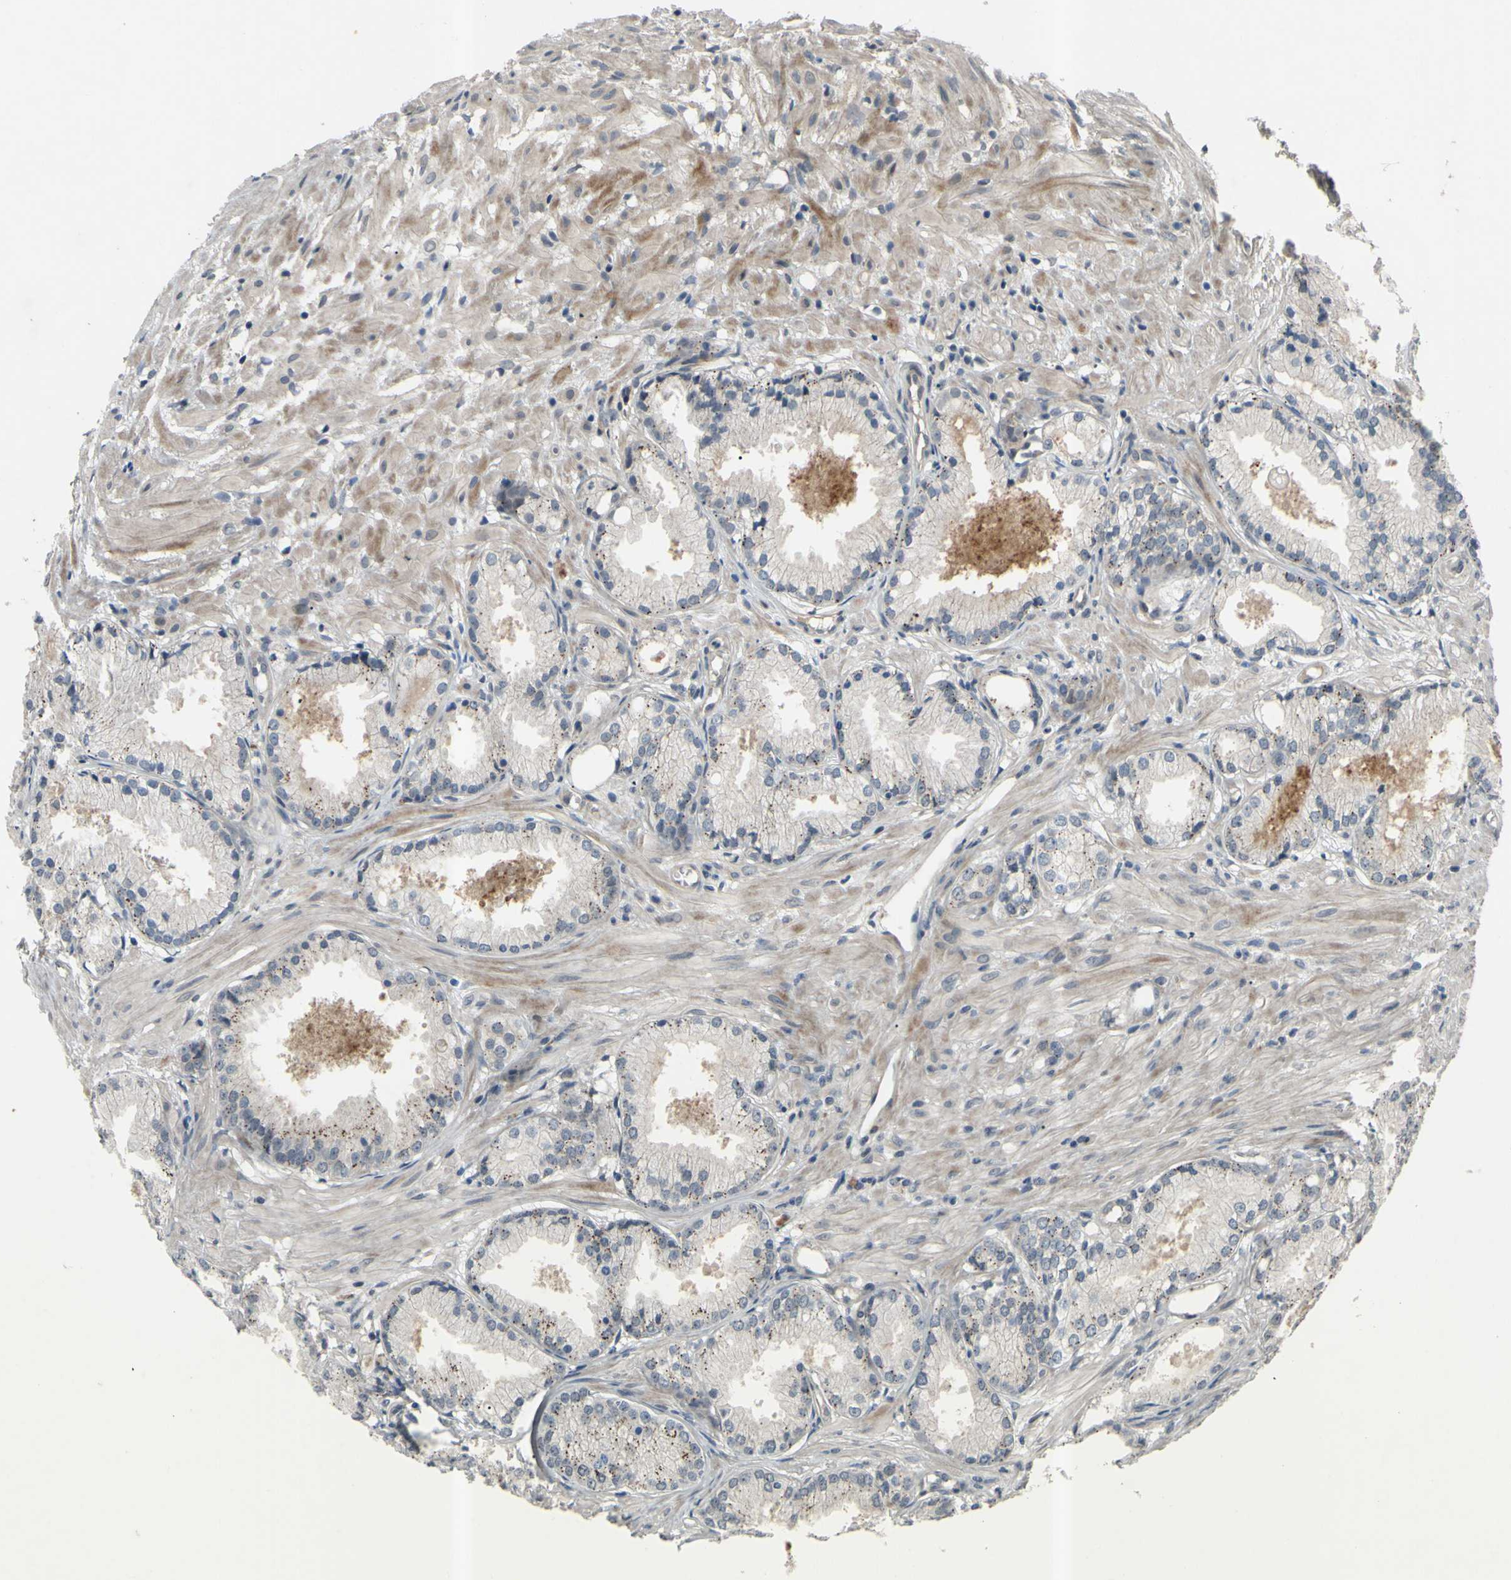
{"staining": {"intensity": "moderate", "quantity": "25%-75%", "location": "cytoplasmic/membranous"}, "tissue": "prostate cancer", "cell_type": "Tumor cells", "image_type": "cancer", "snomed": [{"axis": "morphology", "description": "Adenocarcinoma, Low grade"}, {"axis": "topography", "description": "Prostate"}], "caption": "Tumor cells display medium levels of moderate cytoplasmic/membranous positivity in approximately 25%-75% of cells in prostate low-grade adenocarcinoma.", "gene": "ALK", "patient": {"sex": "male", "age": 72}}